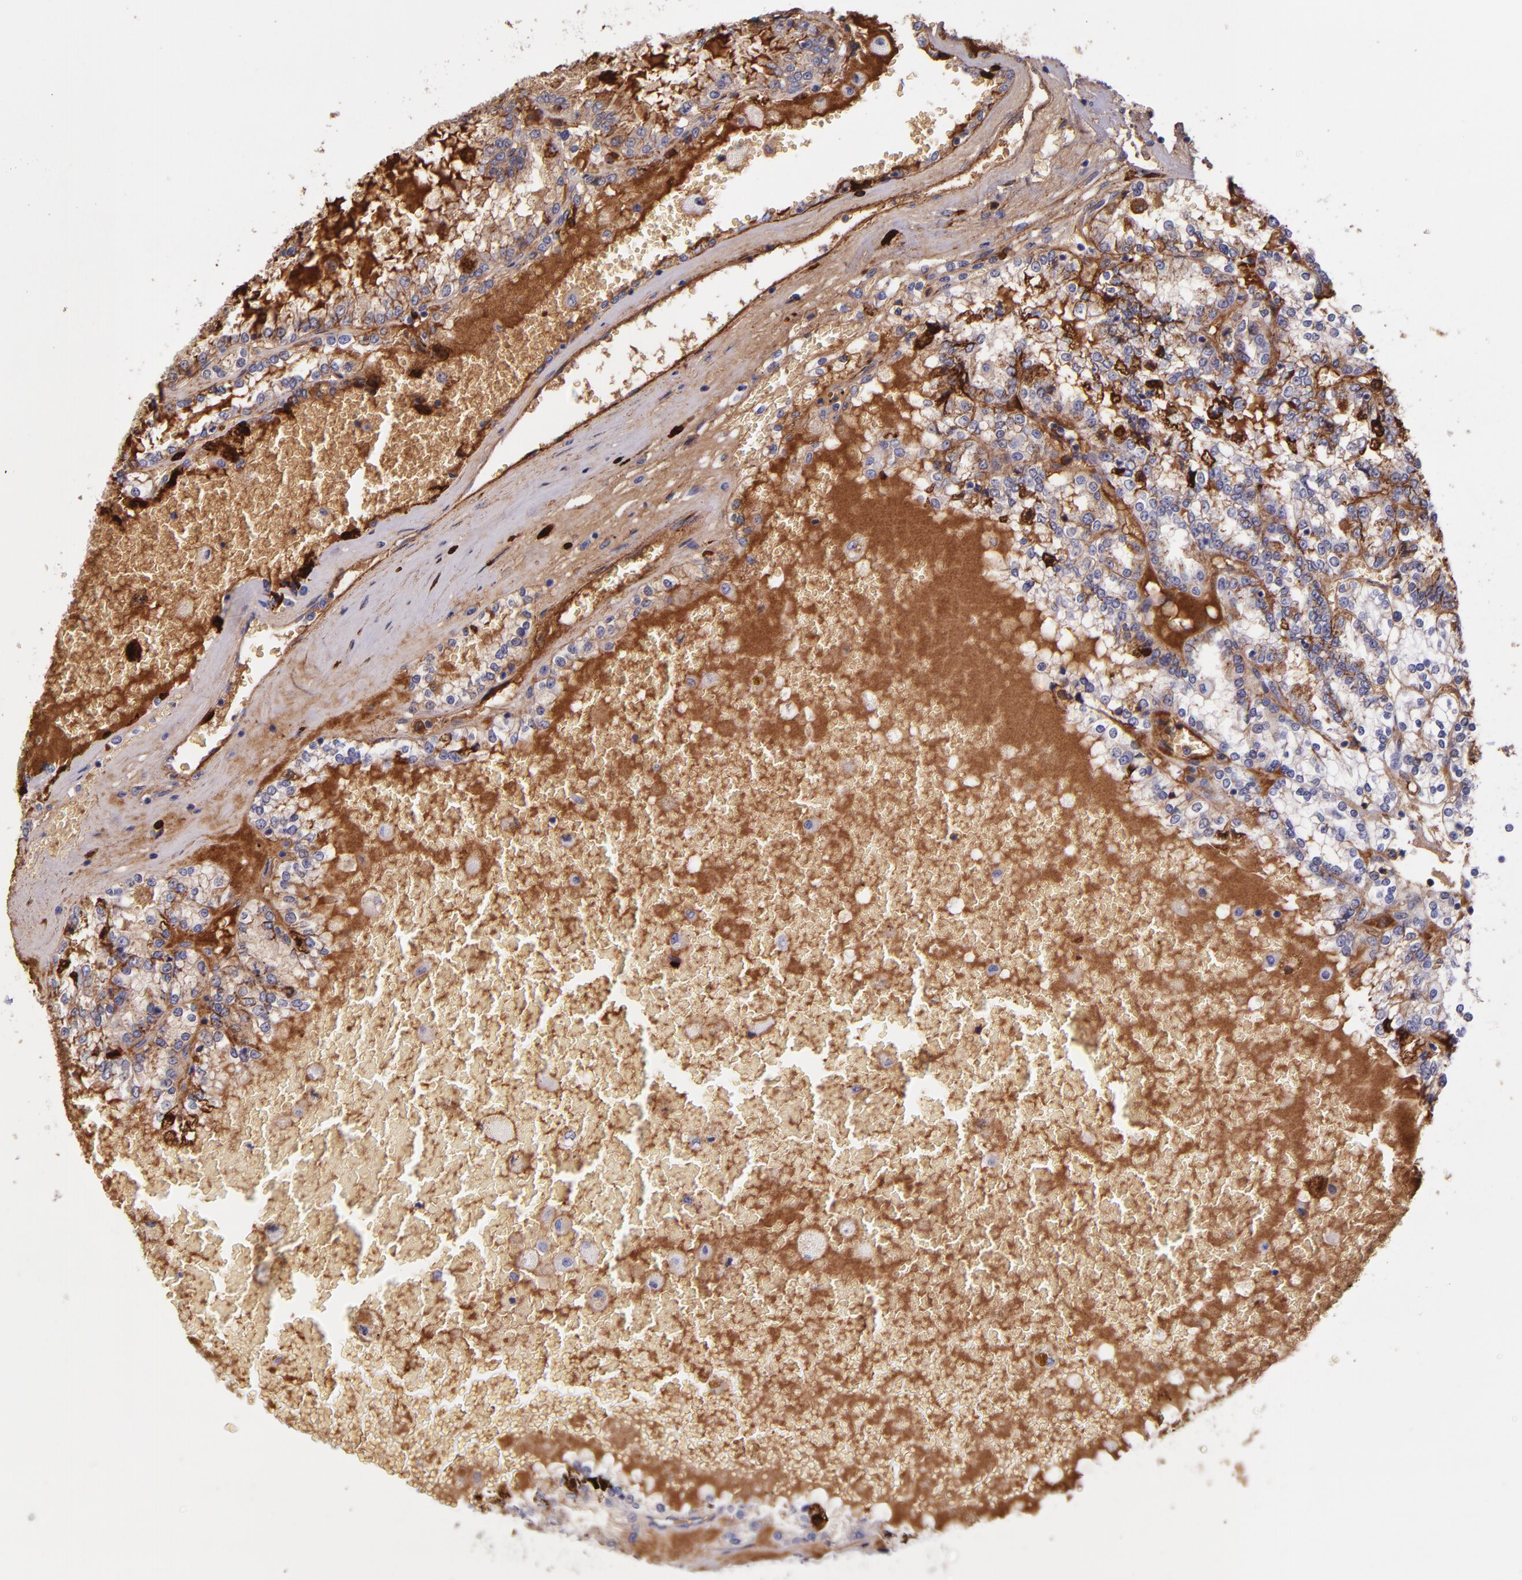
{"staining": {"intensity": "negative", "quantity": "none", "location": "none"}, "tissue": "renal cancer", "cell_type": "Tumor cells", "image_type": "cancer", "snomed": [{"axis": "morphology", "description": "Adenocarcinoma, NOS"}, {"axis": "topography", "description": "Kidney"}], "caption": "Renal cancer stained for a protein using IHC shows no positivity tumor cells.", "gene": "KNG1", "patient": {"sex": "female", "age": 56}}